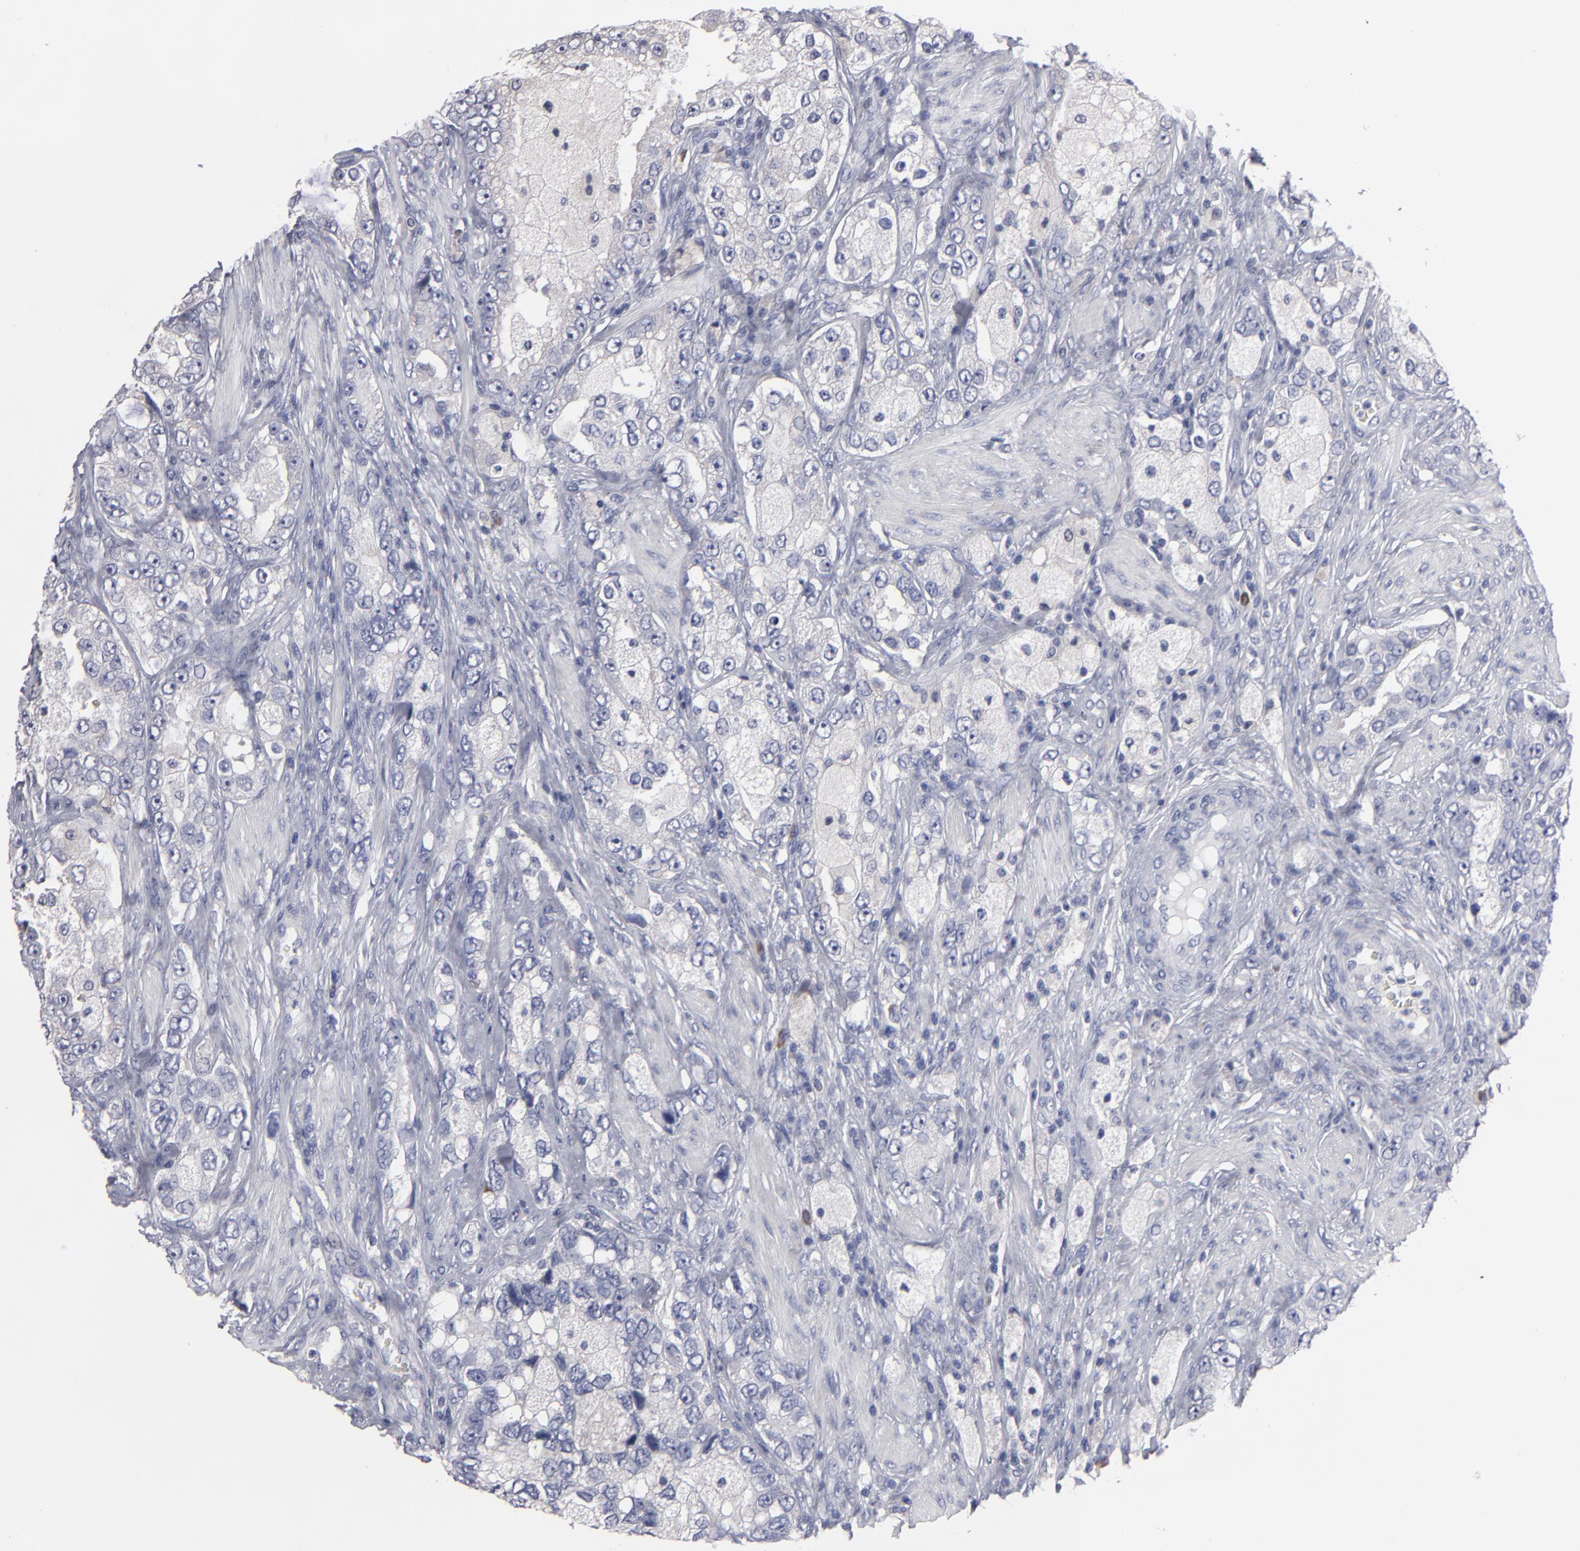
{"staining": {"intensity": "negative", "quantity": "none", "location": "none"}, "tissue": "prostate cancer", "cell_type": "Tumor cells", "image_type": "cancer", "snomed": [{"axis": "morphology", "description": "Adenocarcinoma, High grade"}, {"axis": "topography", "description": "Prostate"}], "caption": "Prostate adenocarcinoma (high-grade) stained for a protein using immunohistochemistry (IHC) reveals no positivity tumor cells.", "gene": "CCDC80", "patient": {"sex": "male", "age": 63}}